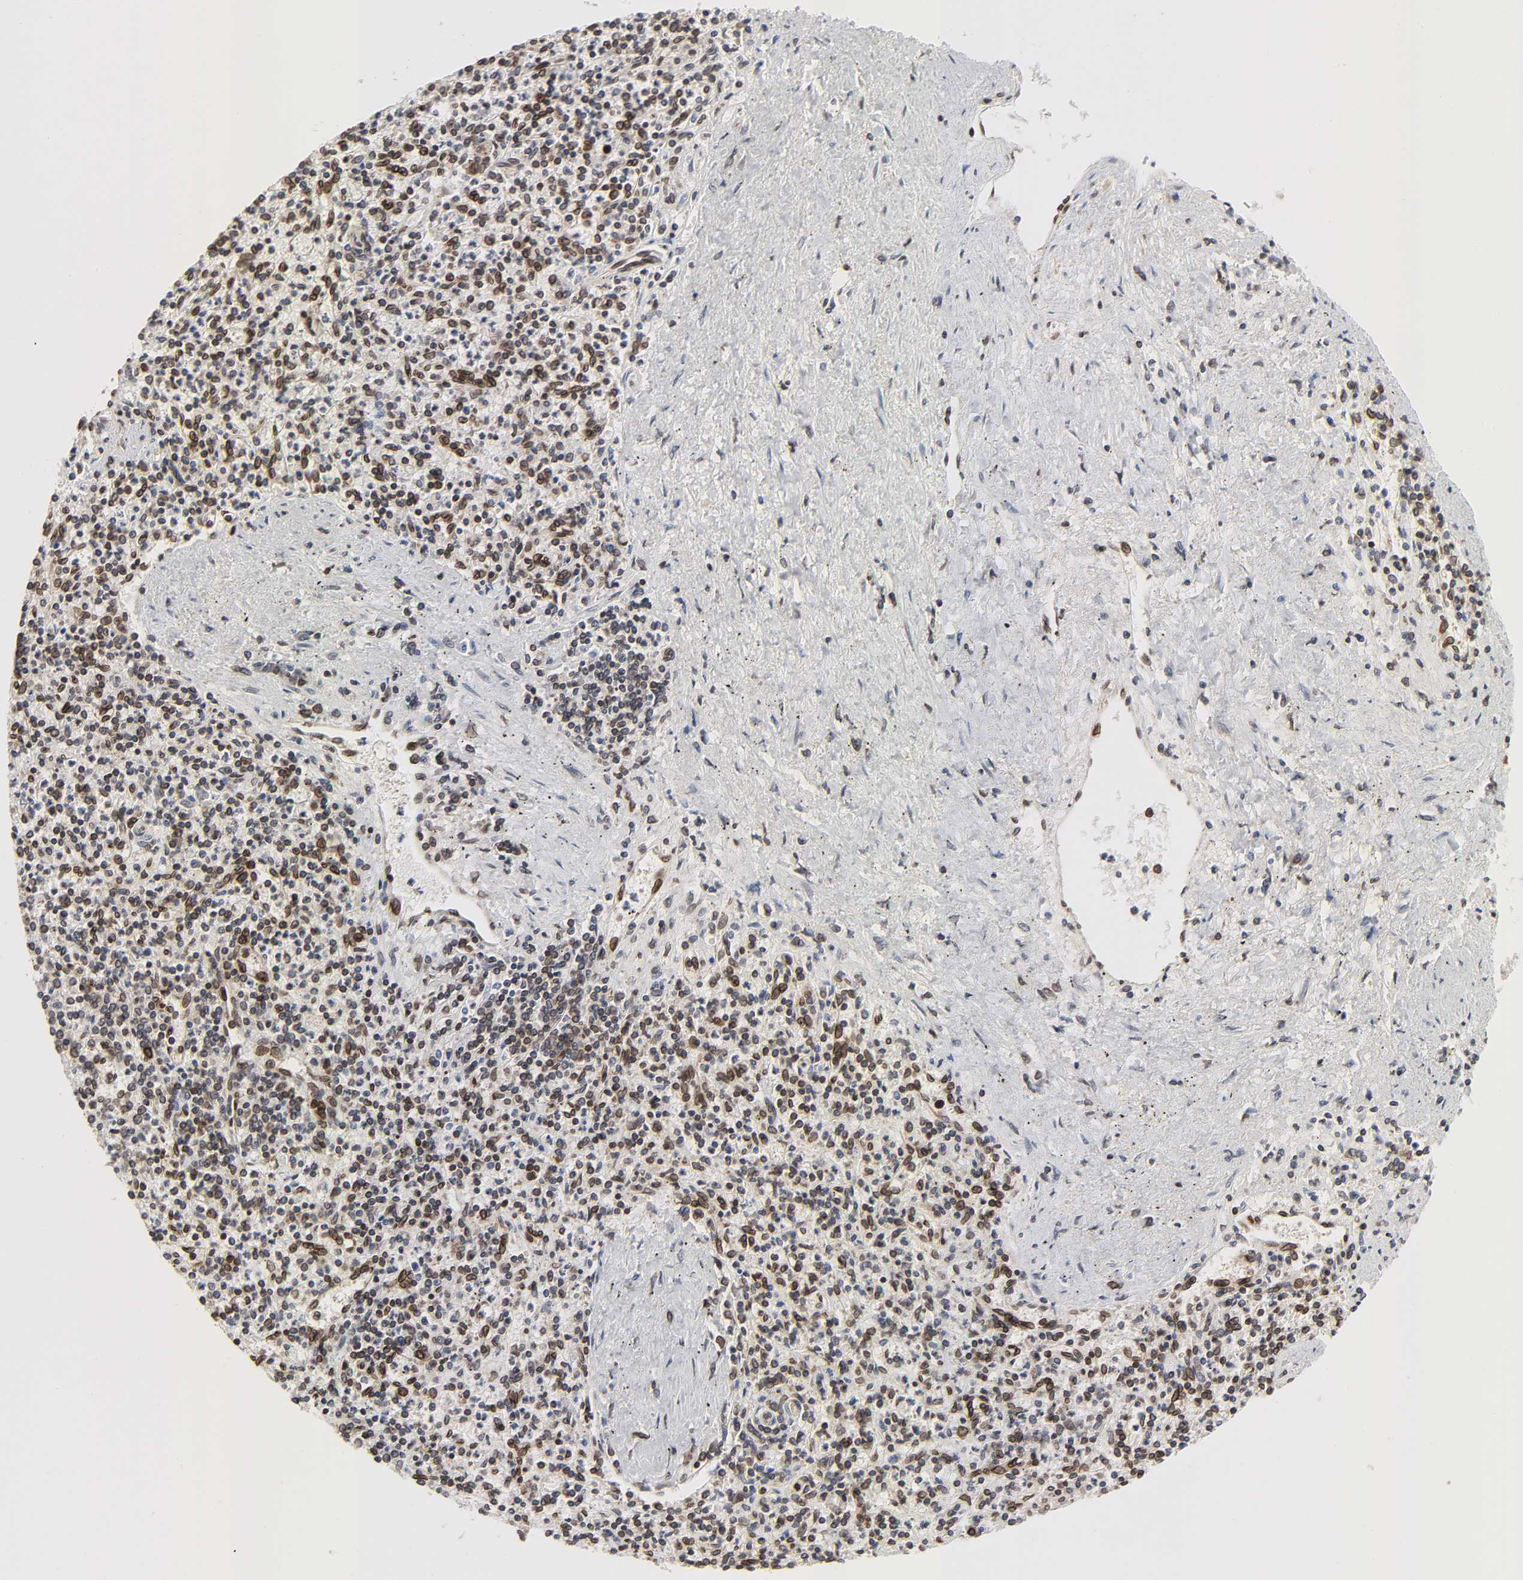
{"staining": {"intensity": "moderate", "quantity": ">75%", "location": "cytoplasmic/membranous,nuclear"}, "tissue": "spleen", "cell_type": "Cells in red pulp", "image_type": "normal", "snomed": [{"axis": "morphology", "description": "Normal tissue, NOS"}, {"axis": "topography", "description": "Spleen"}], "caption": "An immunohistochemistry (IHC) histopathology image of unremarkable tissue is shown. Protein staining in brown labels moderate cytoplasmic/membranous,nuclear positivity in spleen within cells in red pulp.", "gene": "RANGAP1", "patient": {"sex": "male", "age": 72}}